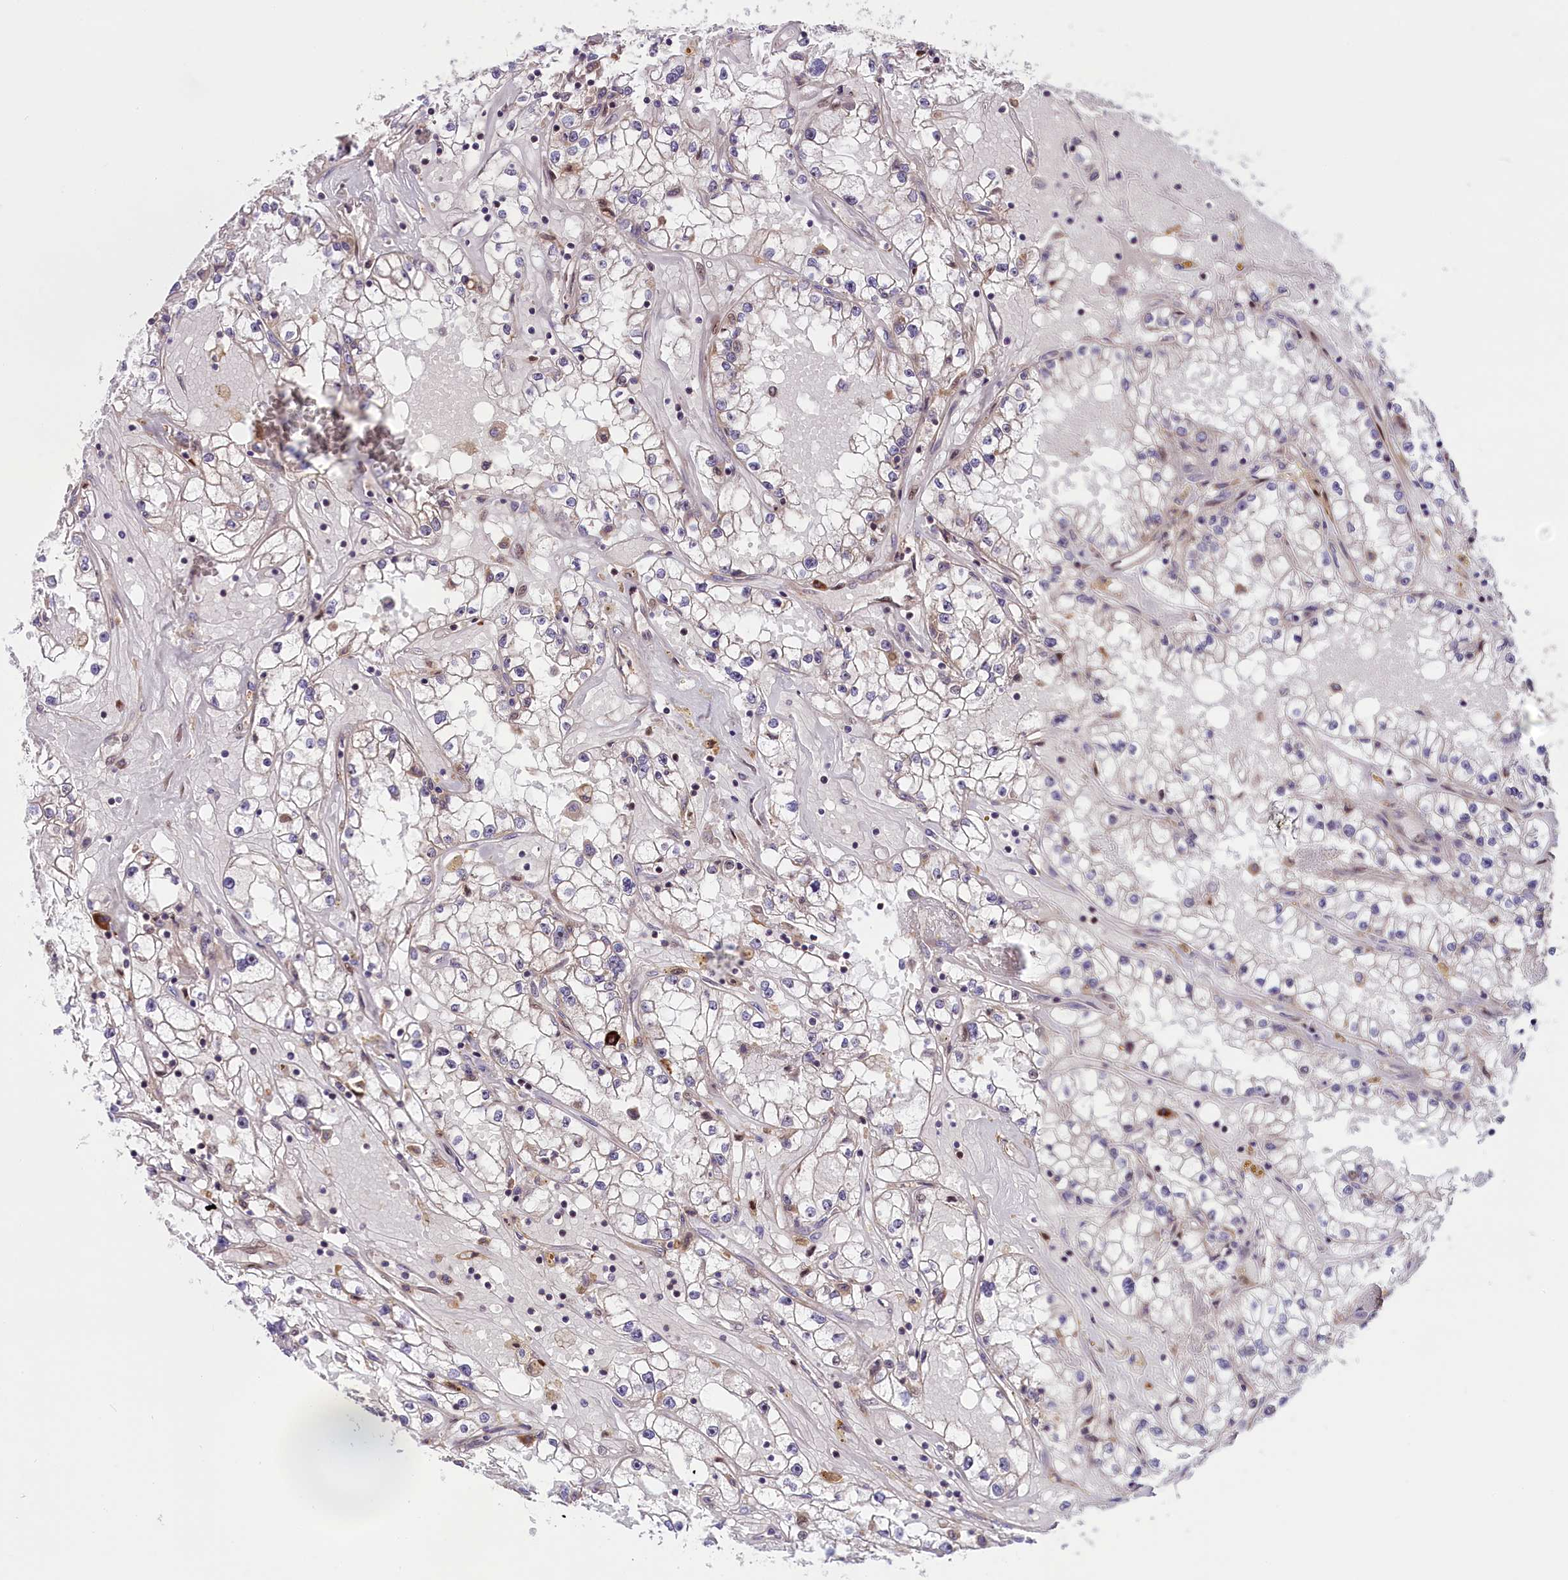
{"staining": {"intensity": "negative", "quantity": "none", "location": "none"}, "tissue": "renal cancer", "cell_type": "Tumor cells", "image_type": "cancer", "snomed": [{"axis": "morphology", "description": "Adenocarcinoma, NOS"}, {"axis": "topography", "description": "Kidney"}], "caption": "Immunohistochemistry (IHC) image of renal cancer stained for a protein (brown), which reveals no staining in tumor cells. (DAB (3,3'-diaminobenzidine) immunohistochemistry, high magnification).", "gene": "RIC8A", "patient": {"sex": "male", "age": 56}}